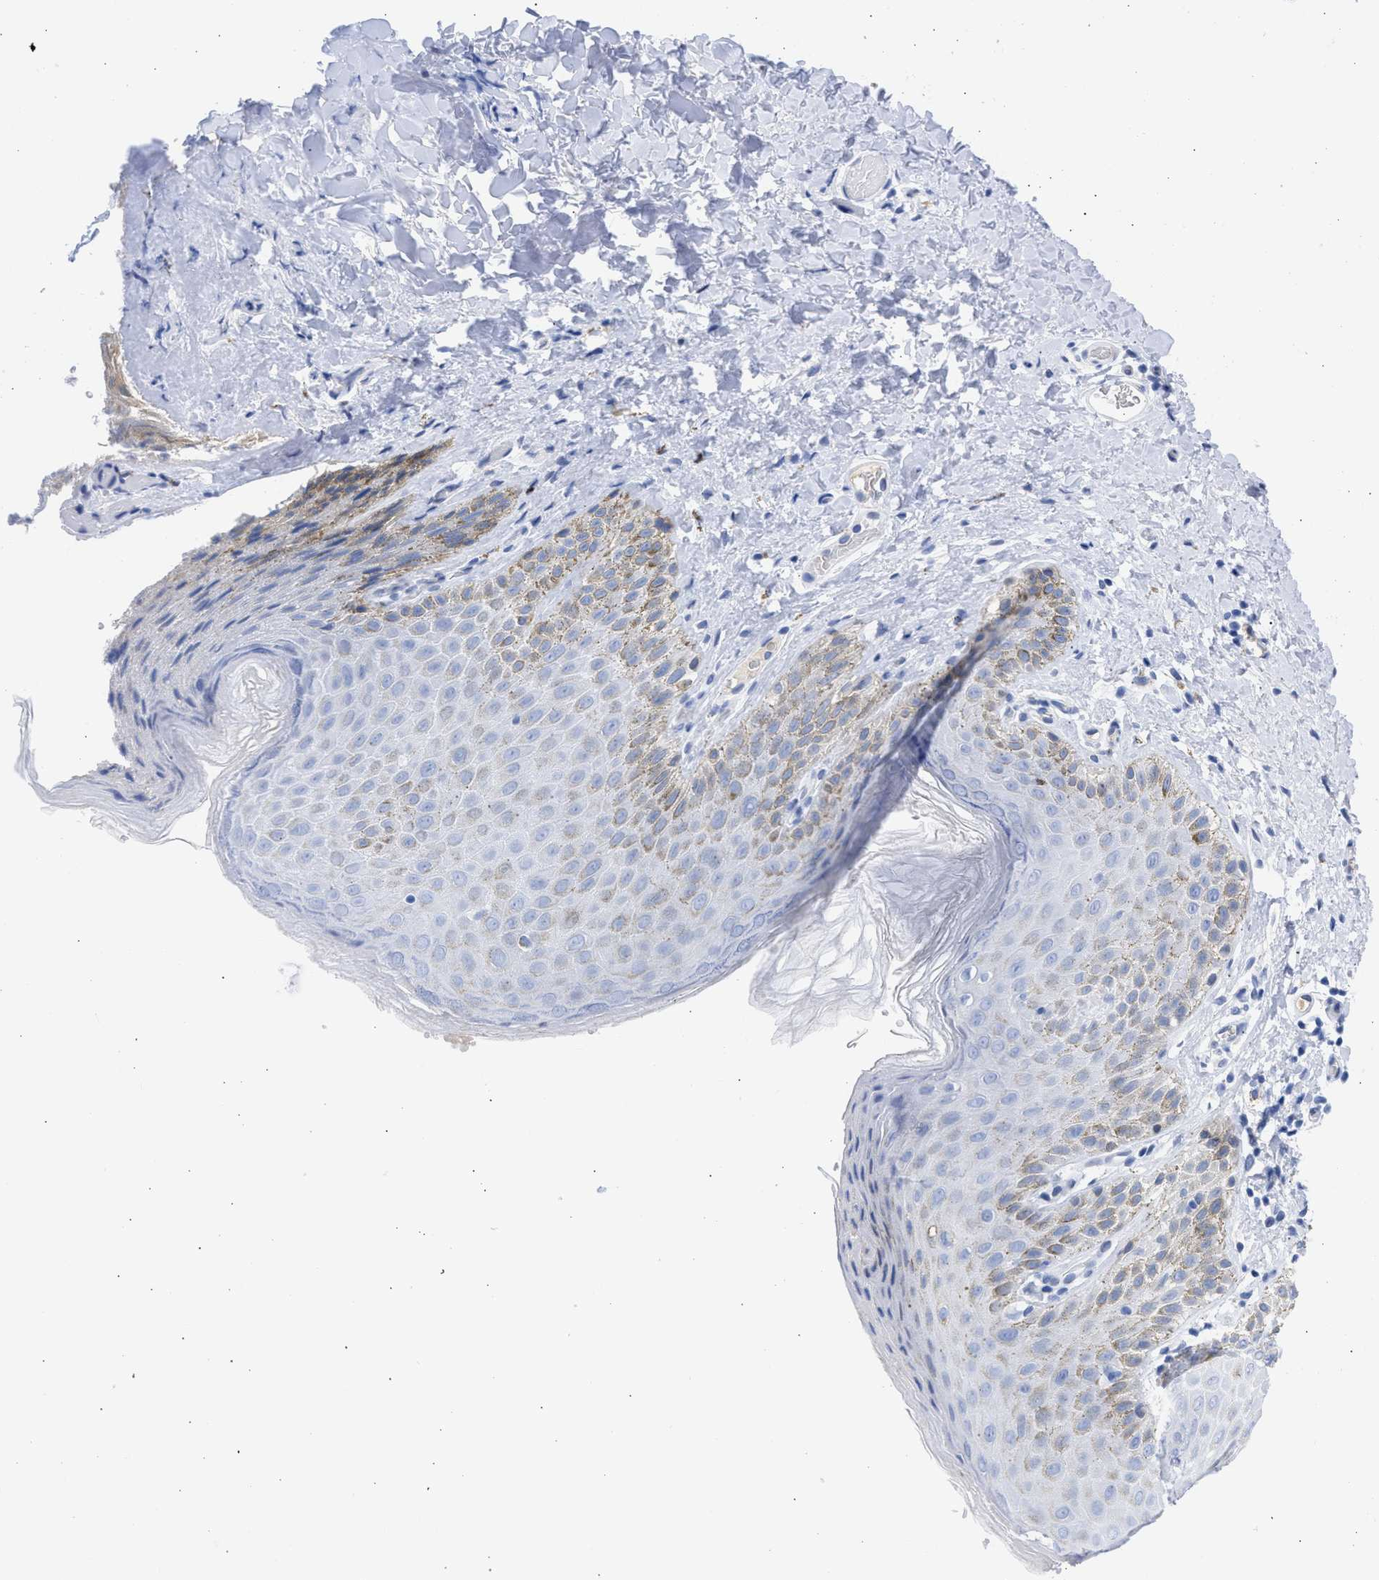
{"staining": {"intensity": "moderate", "quantity": "<25%", "location": "cytoplasmic/membranous"}, "tissue": "skin", "cell_type": "Epidermal cells", "image_type": "normal", "snomed": [{"axis": "morphology", "description": "Normal tissue, NOS"}, {"axis": "topography", "description": "Anal"}], "caption": "Skin stained for a protein demonstrates moderate cytoplasmic/membranous positivity in epidermal cells. (brown staining indicates protein expression, while blue staining denotes nuclei).", "gene": "RSPH1", "patient": {"sex": "male", "age": 44}}